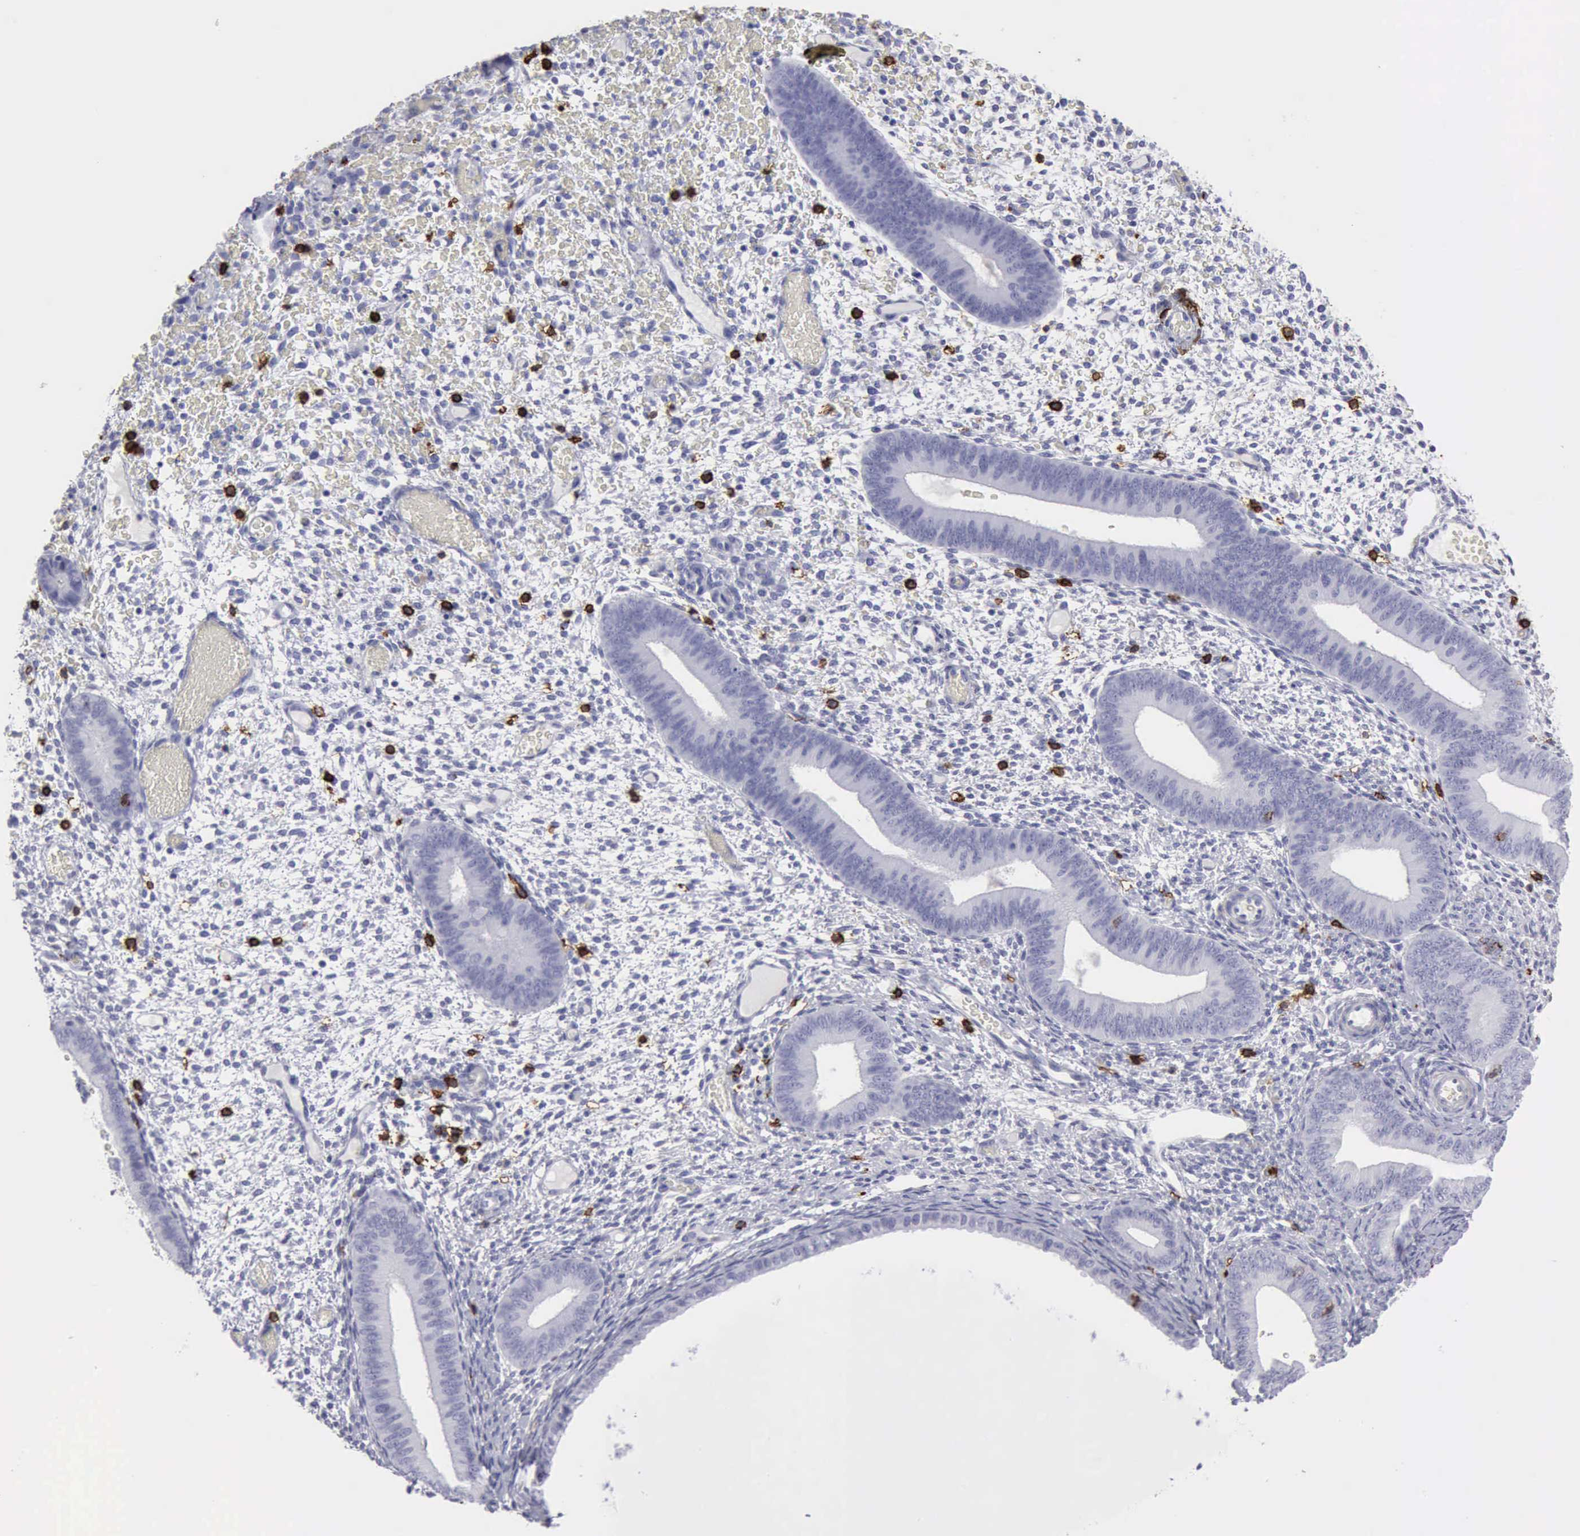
{"staining": {"intensity": "negative", "quantity": "none", "location": "none"}, "tissue": "endometrium", "cell_type": "Cells in endometrial stroma", "image_type": "normal", "snomed": [{"axis": "morphology", "description": "Normal tissue, NOS"}, {"axis": "topography", "description": "Endometrium"}], "caption": "This is a histopathology image of immunohistochemistry (IHC) staining of benign endometrium, which shows no positivity in cells in endometrial stroma. (DAB (3,3'-diaminobenzidine) immunohistochemistry (IHC), high magnification).", "gene": "NCAM1", "patient": {"sex": "female", "age": 42}}